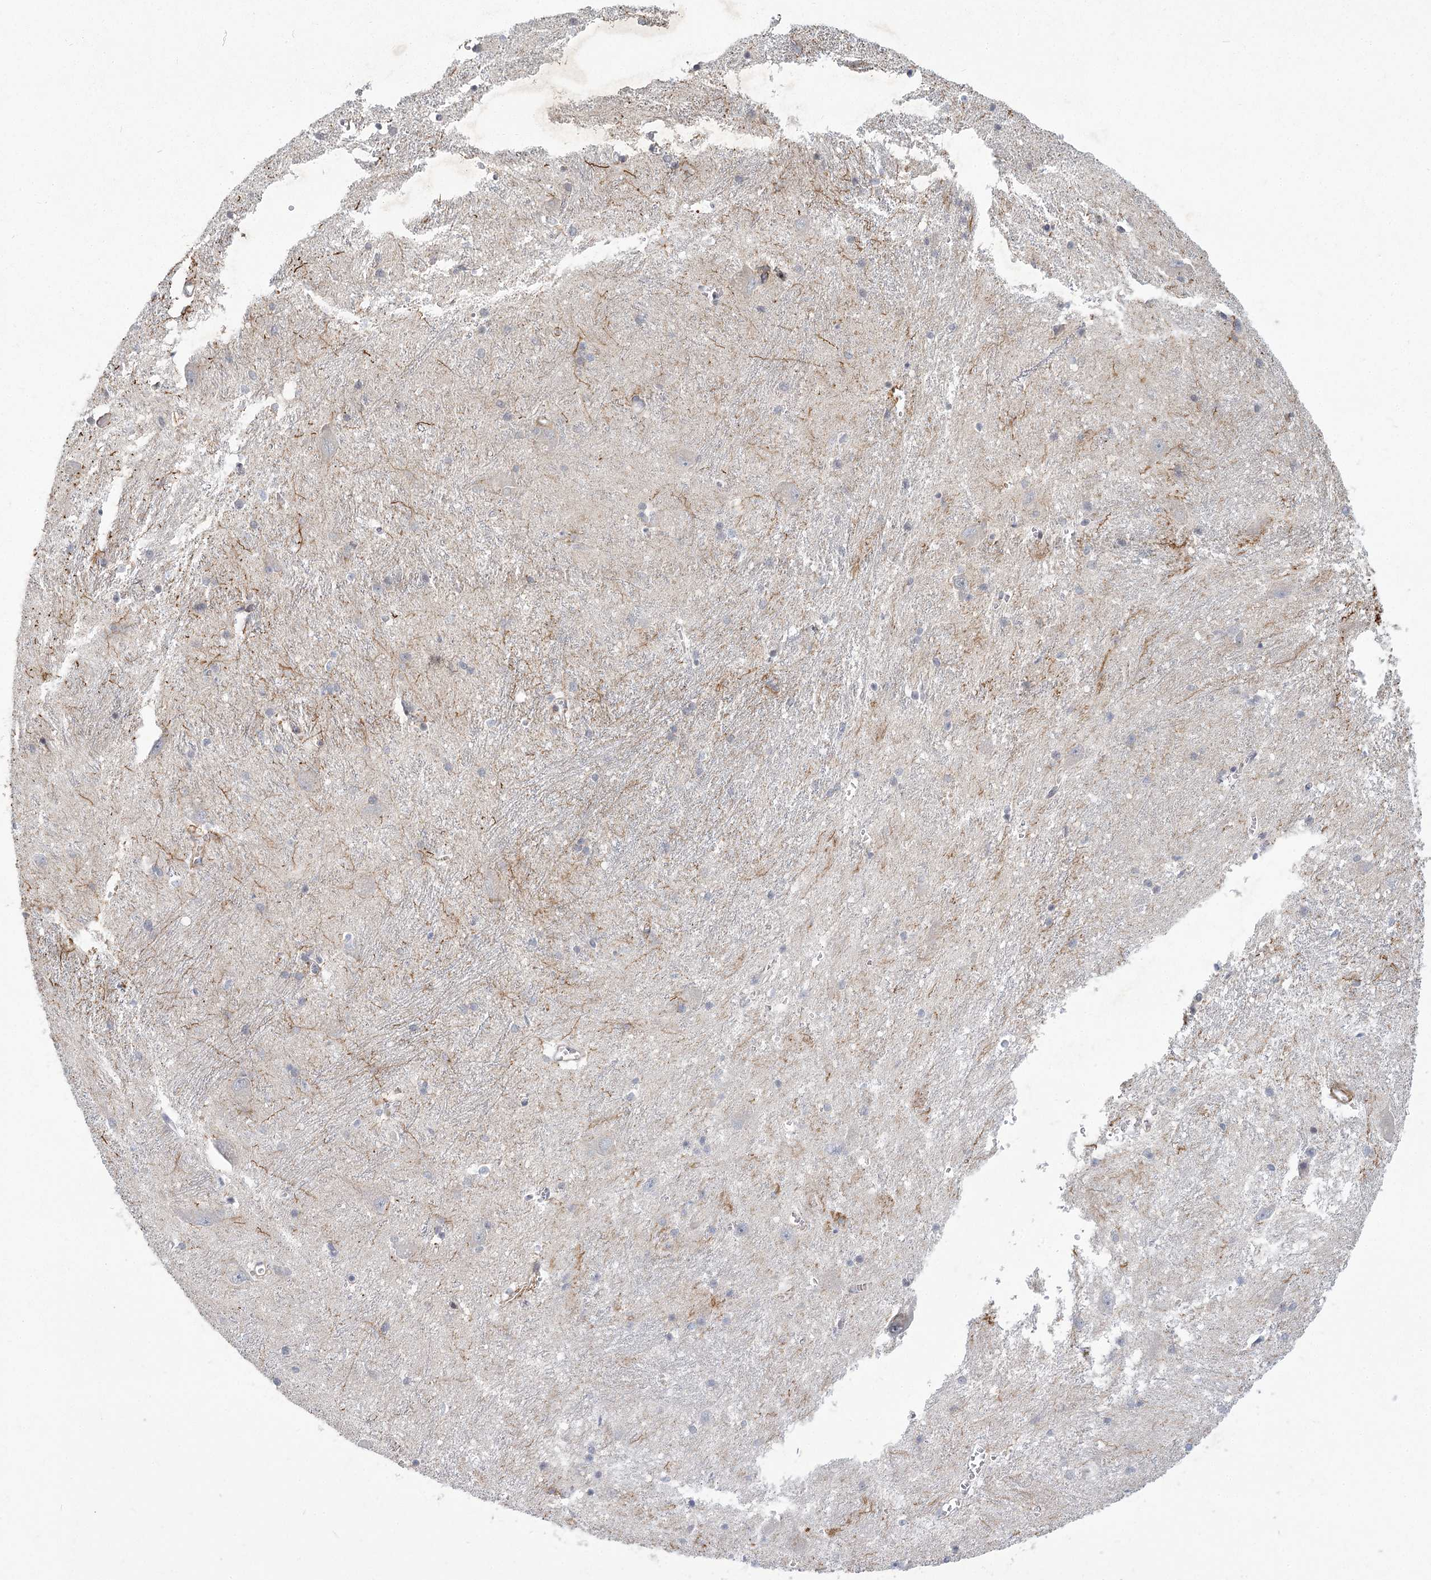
{"staining": {"intensity": "moderate", "quantity": "<25%", "location": "cytoplasmic/membranous"}, "tissue": "caudate", "cell_type": "Glial cells", "image_type": "normal", "snomed": [{"axis": "morphology", "description": "Normal tissue, NOS"}, {"axis": "topography", "description": "Lateral ventricle wall"}], "caption": "Immunohistochemistry (IHC) staining of unremarkable caudate, which demonstrates low levels of moderate cytoplasmic/membranous expression in about <25% of glial cells indicating moderate cytoplasmic/membranous protein positivity. The staining was performed using DAB (brown) for protein detection and nuclei were counterstained in hematoxylin (blue).", "gene": "MEPE", "patient": {"sex": "male", "age": 37}}